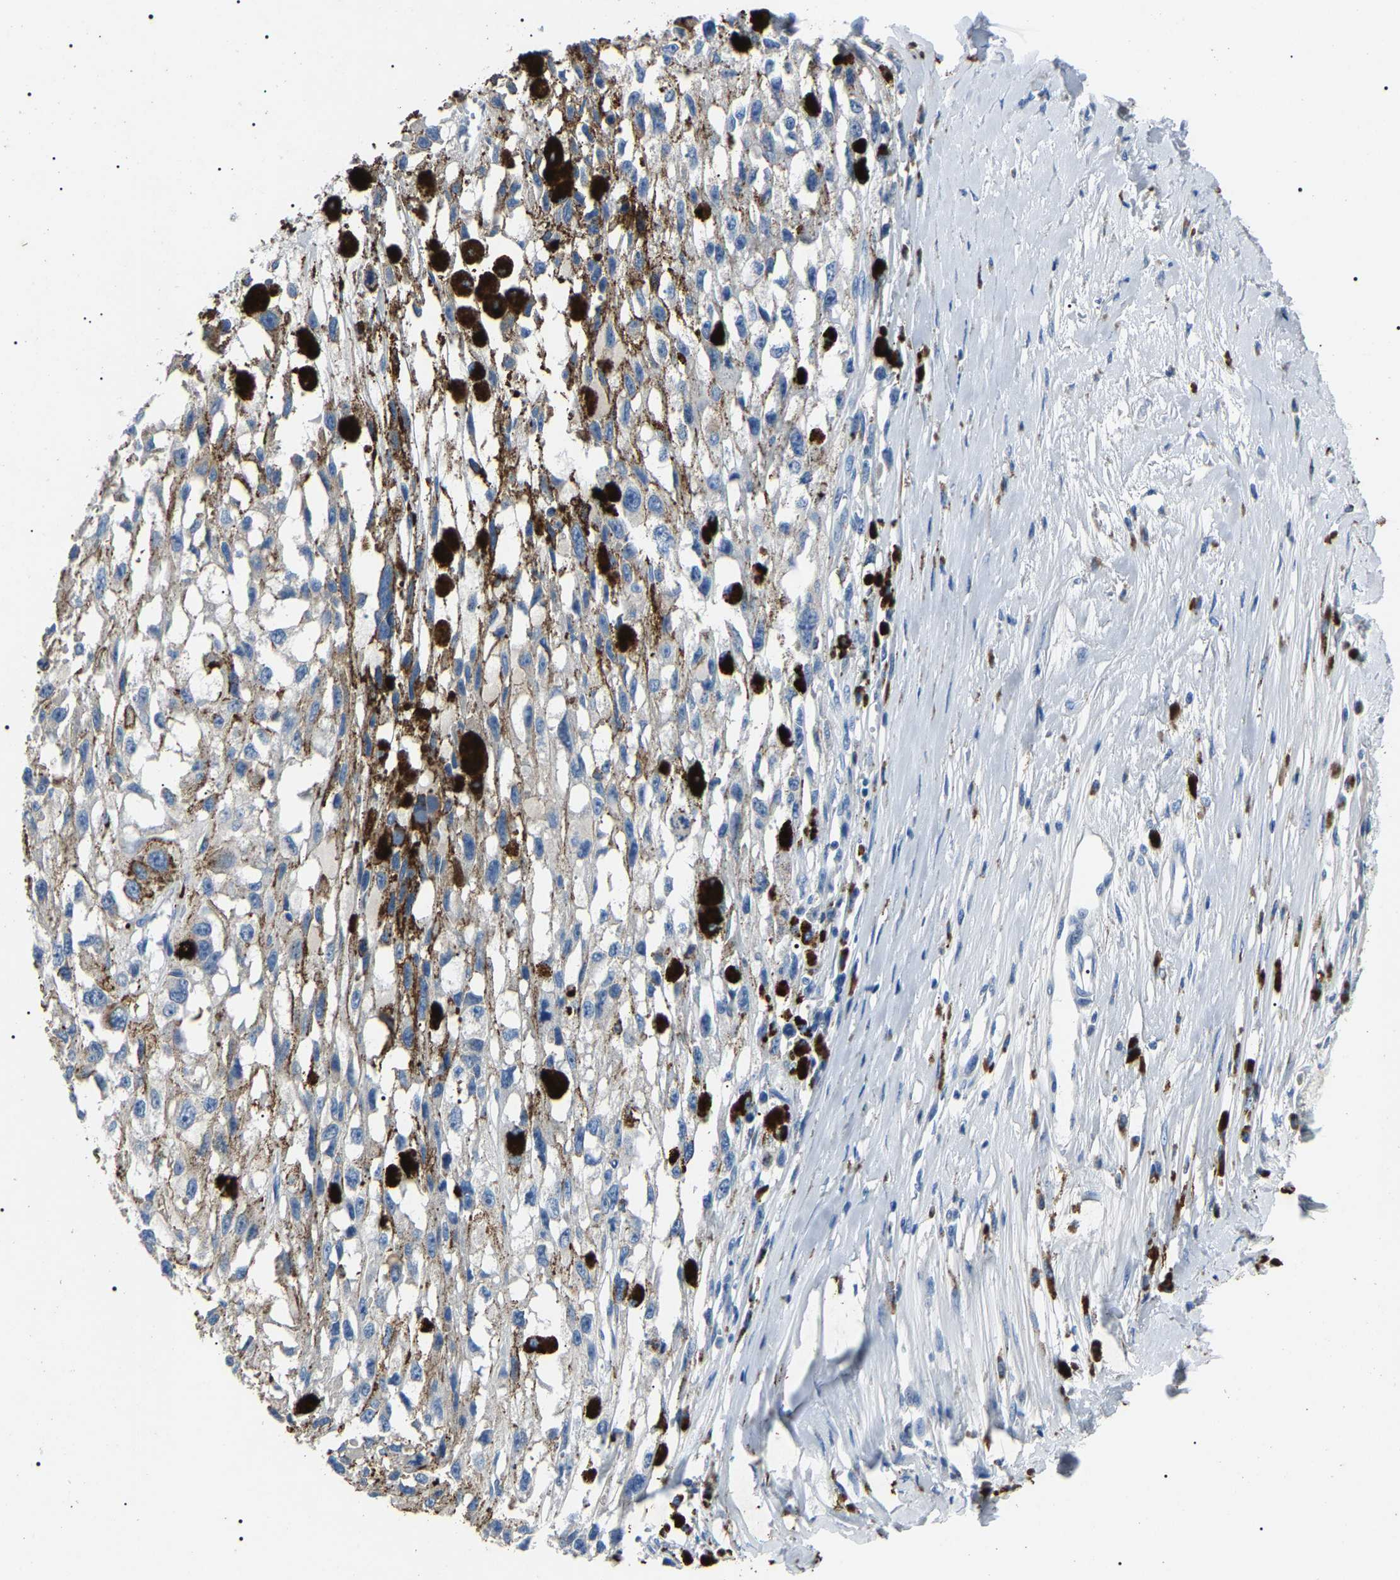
{"staining": {"intensity": "negative", "quantity": "none", "location": "none"}, "tissue": "melanoma", "cell_type": "Tumor cells", "image_type": "cancer", "snomed": [{"axis": "morphology", "description": "Malignant melanoma, Metastatic site"}, {"axis": "topography", "description": "Lymph node"}], "caption": "This is a micrograph of immunohistochemistry (IHC) staining of malignant melanoma (metastatic site), which shows no positivity in tumor cells.", "gene": "KLK15", "patient": {"sex": "male", "age": 59}}